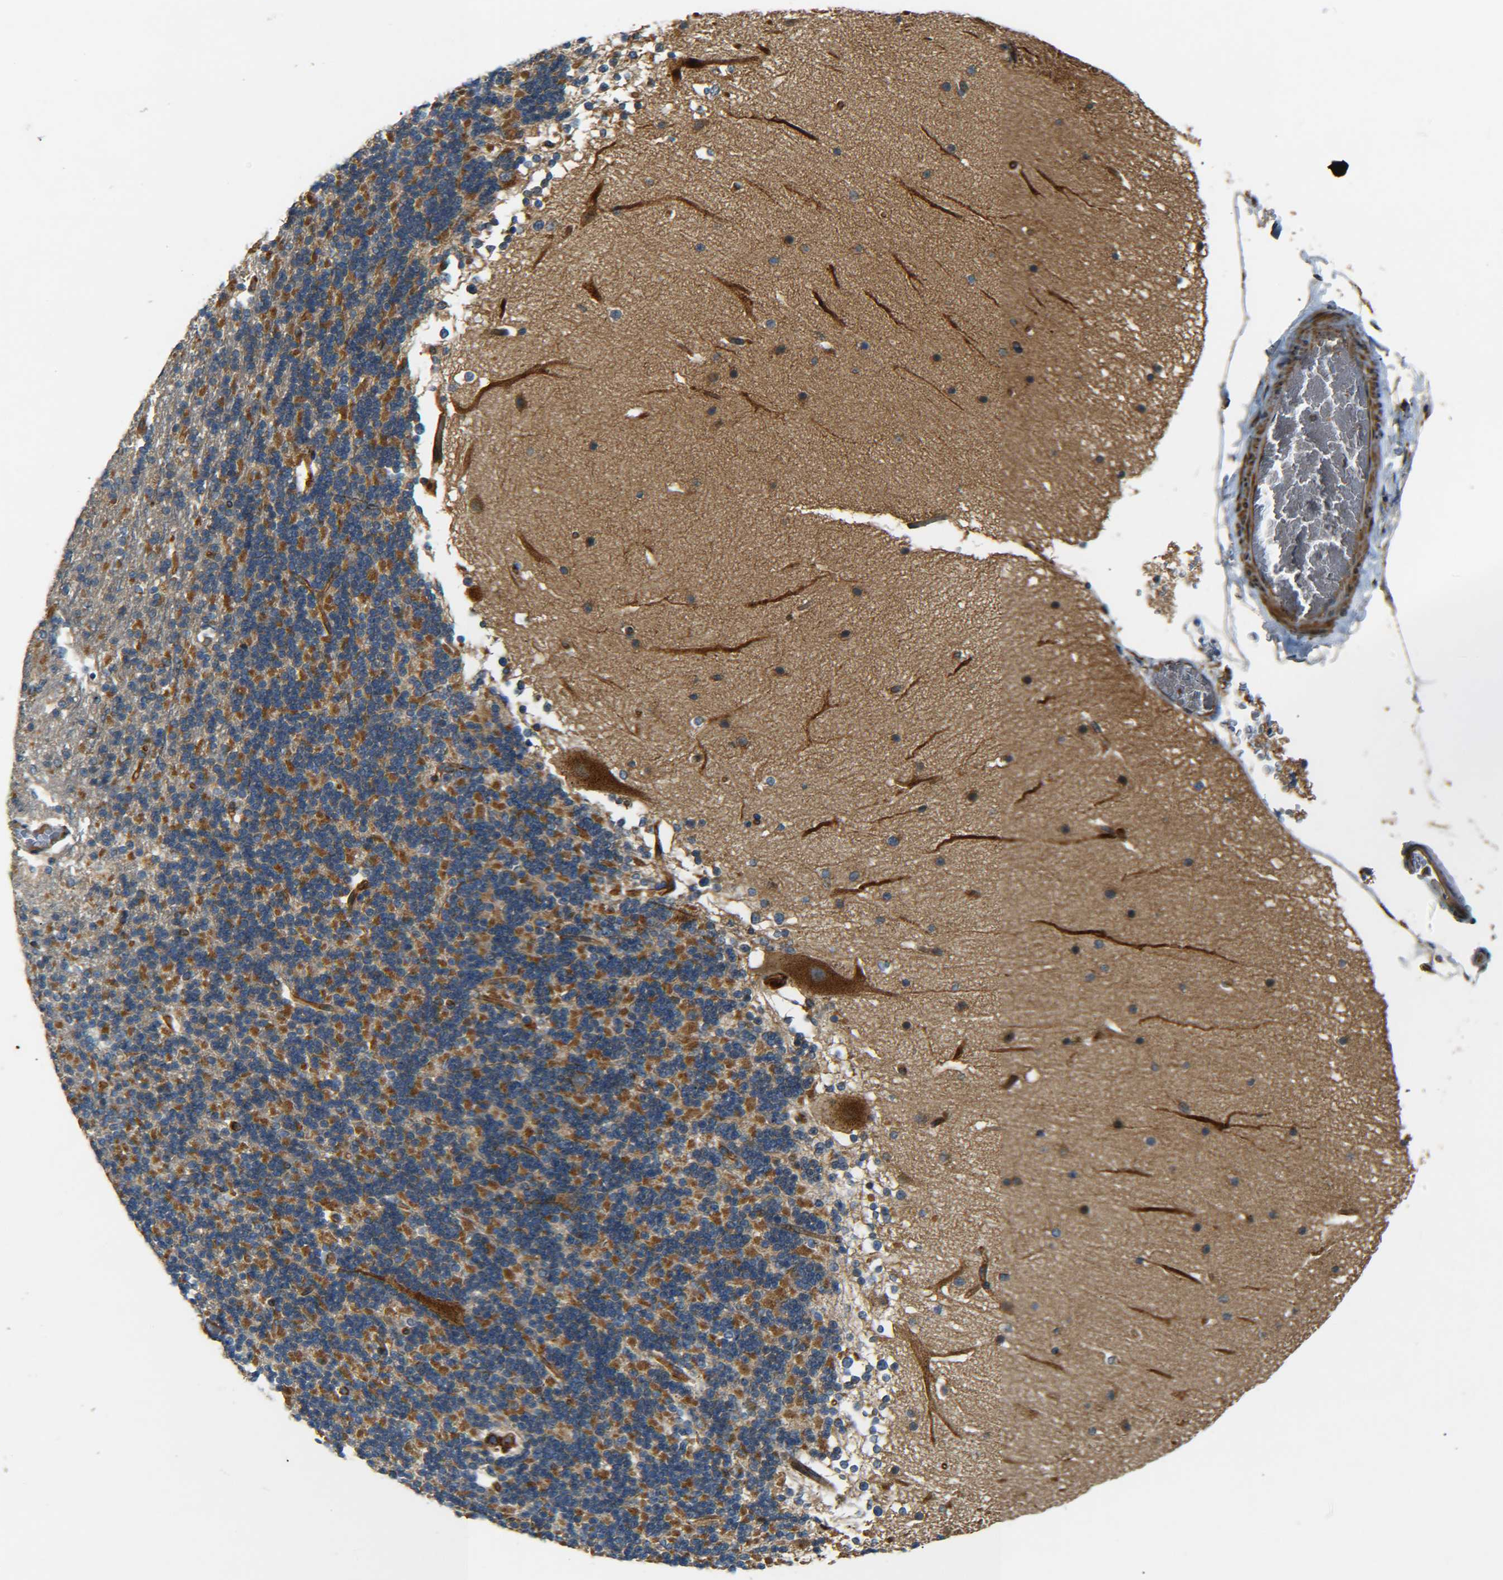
{"staining": {"intensity": "moderate", "quantity": "25%-75%", "location": "cytoplasmic/membranous"}, "tissue": "cerebellum", "cell_type": "Cells in granular layer", "image_type": "normal", "snomed": [{"axis": "morphology", "description": "Normal tissue, NOS"}, {"axis": "topography", "description": "Cerebellum"}], "caption": "Moderate cytoplasmic/membranous protein expression is appreciated in about 25%-75% of cells in granular layer in cerebellum. Ihc stains the protein of interest in brown and the nuclei are stained blue.", "gene": "LRCH3", "patient": {"sex": "female", "age": 19}}